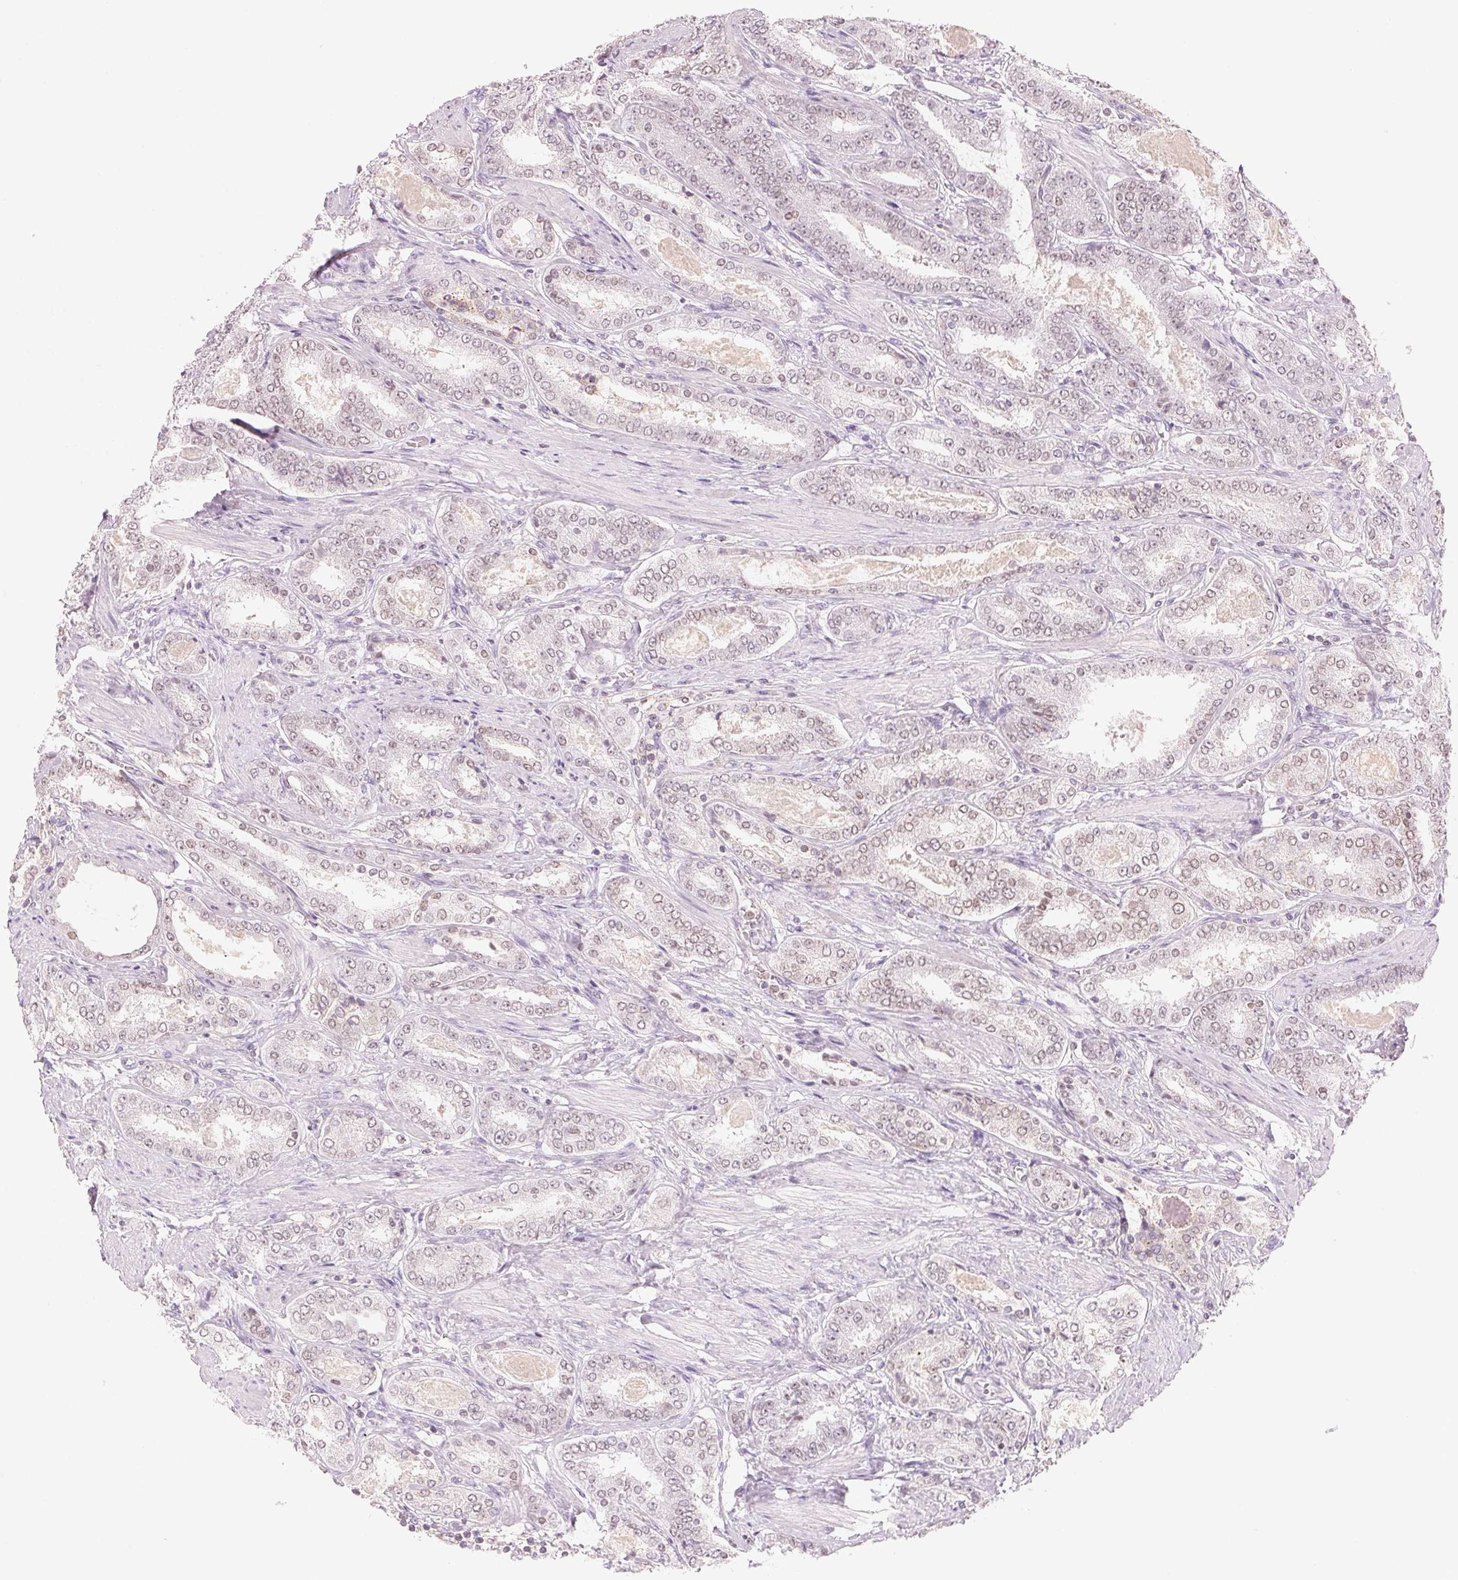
{"staining": {"intensity": "weak", "quantity": ">75%", "location": "nuclear"}, "tissue": "prostate cancer", "cell_type": "Tumor cells", "image_type": "cancer", "snomed": [{"axis": "morphology", "description": "Adenocarcinoma, High grade"}, {"axis": "topography", "description": "Prostate"}], "caption": "The photomicrograph shows a brown stain indicating the presence of a protein in the nuclear of tumor cells in prostate cancer (high-grade adenocarcinoma). (Stains: DAB in brown, nuclei in blue, Microscopy: brightfield microscopy at high magnification).", "gene": "HOXB13", "patient": {"sex": "male", "age": 63}}